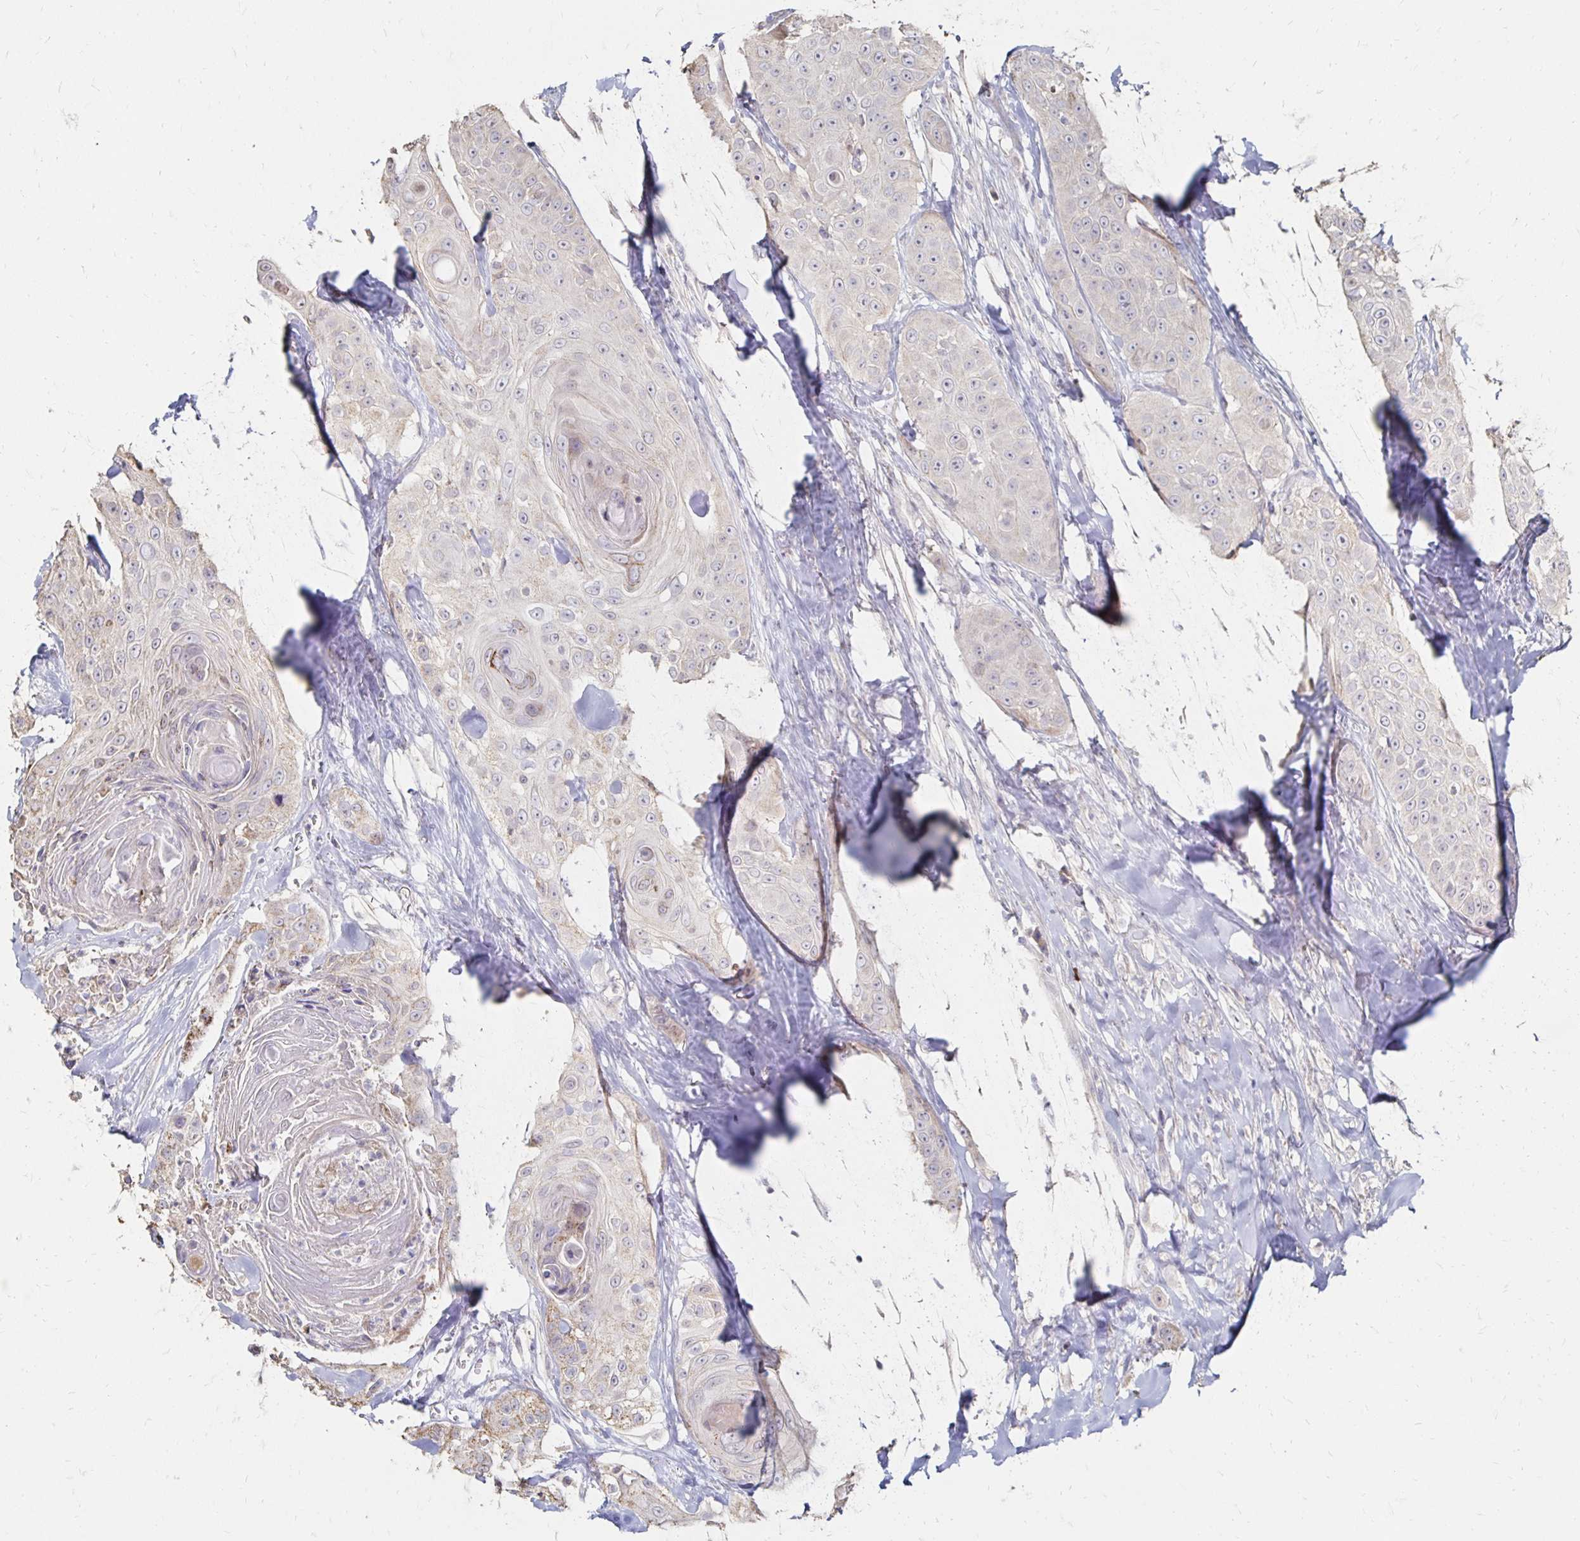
{"staining": {"intensity": "weak", "quantity": "<25%", "location": "cytoplasmic/membranous"}, "tissue": "head and neck cancer", "cell_type": "Tumor cells", "image_type": "cancer", "snomed": [{"axis": "morphology", "description": "Squamous cell carcinoma, NOS"}, {"axis": "topography", "description": "Head-Neck"}], "caption": "This is an immunohistochemistry (IHC) image of human head and neck cancer (squamous cell carcinoma). There is no staining in tumor cells.", "gene": "ZNF727", "patient": {"sex": "male", "age": 83}}